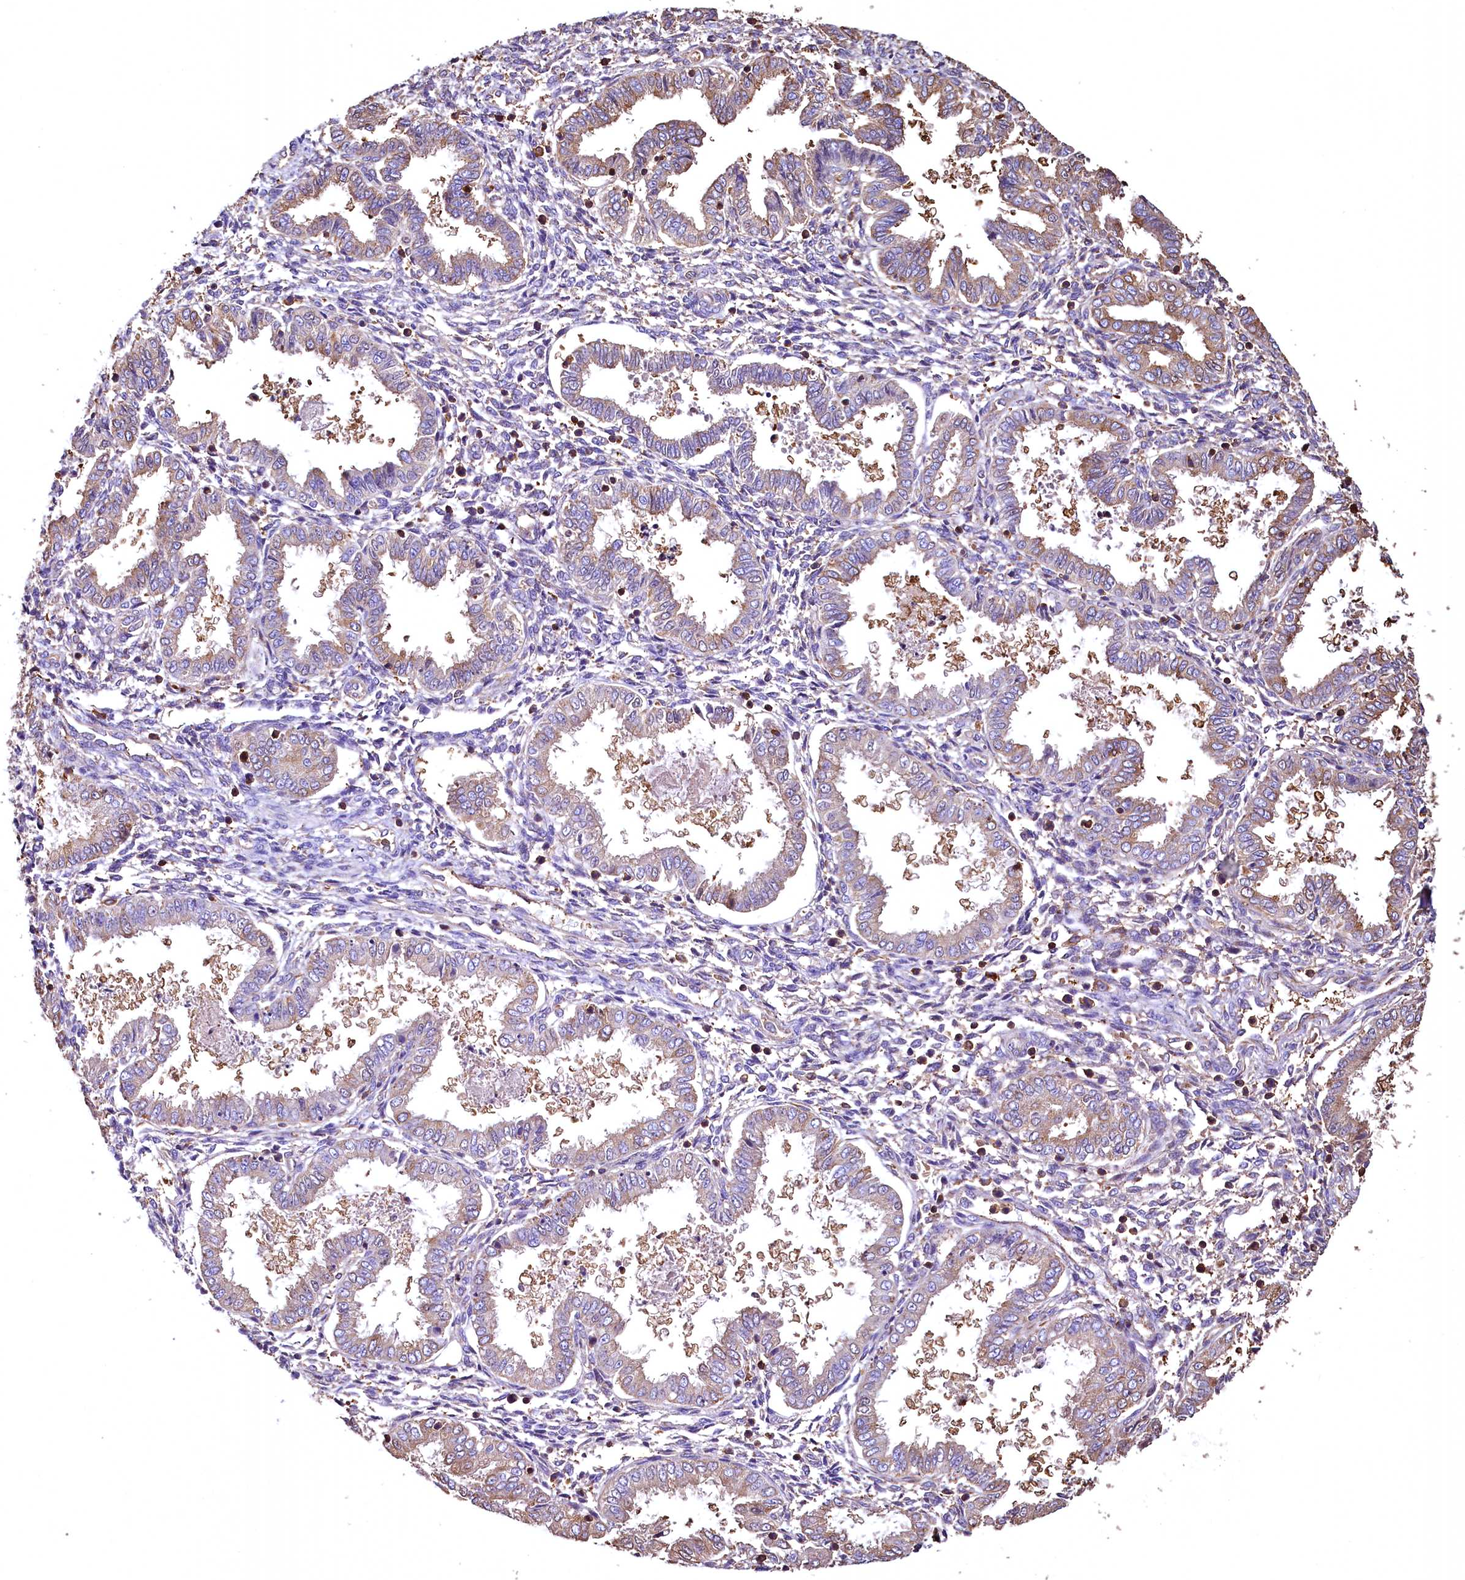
{"staining": {"intensity": "negative", "quantity": "none", "location": "none"}, "tissue": "endometrium", "cell_type": "Cells in endometrial stroma", "image_type": "normal", "snomed": [{"axis": "morphology", "description": "Normal tissue, NOS"}, {"axis": "topography", "description": "Endometrium"}], "caption": "The image displays no staining of cells in endometrial stroma in benign endometrium.", "gene": "RARS2", "patient": {"sex": "female", "age": 33}}